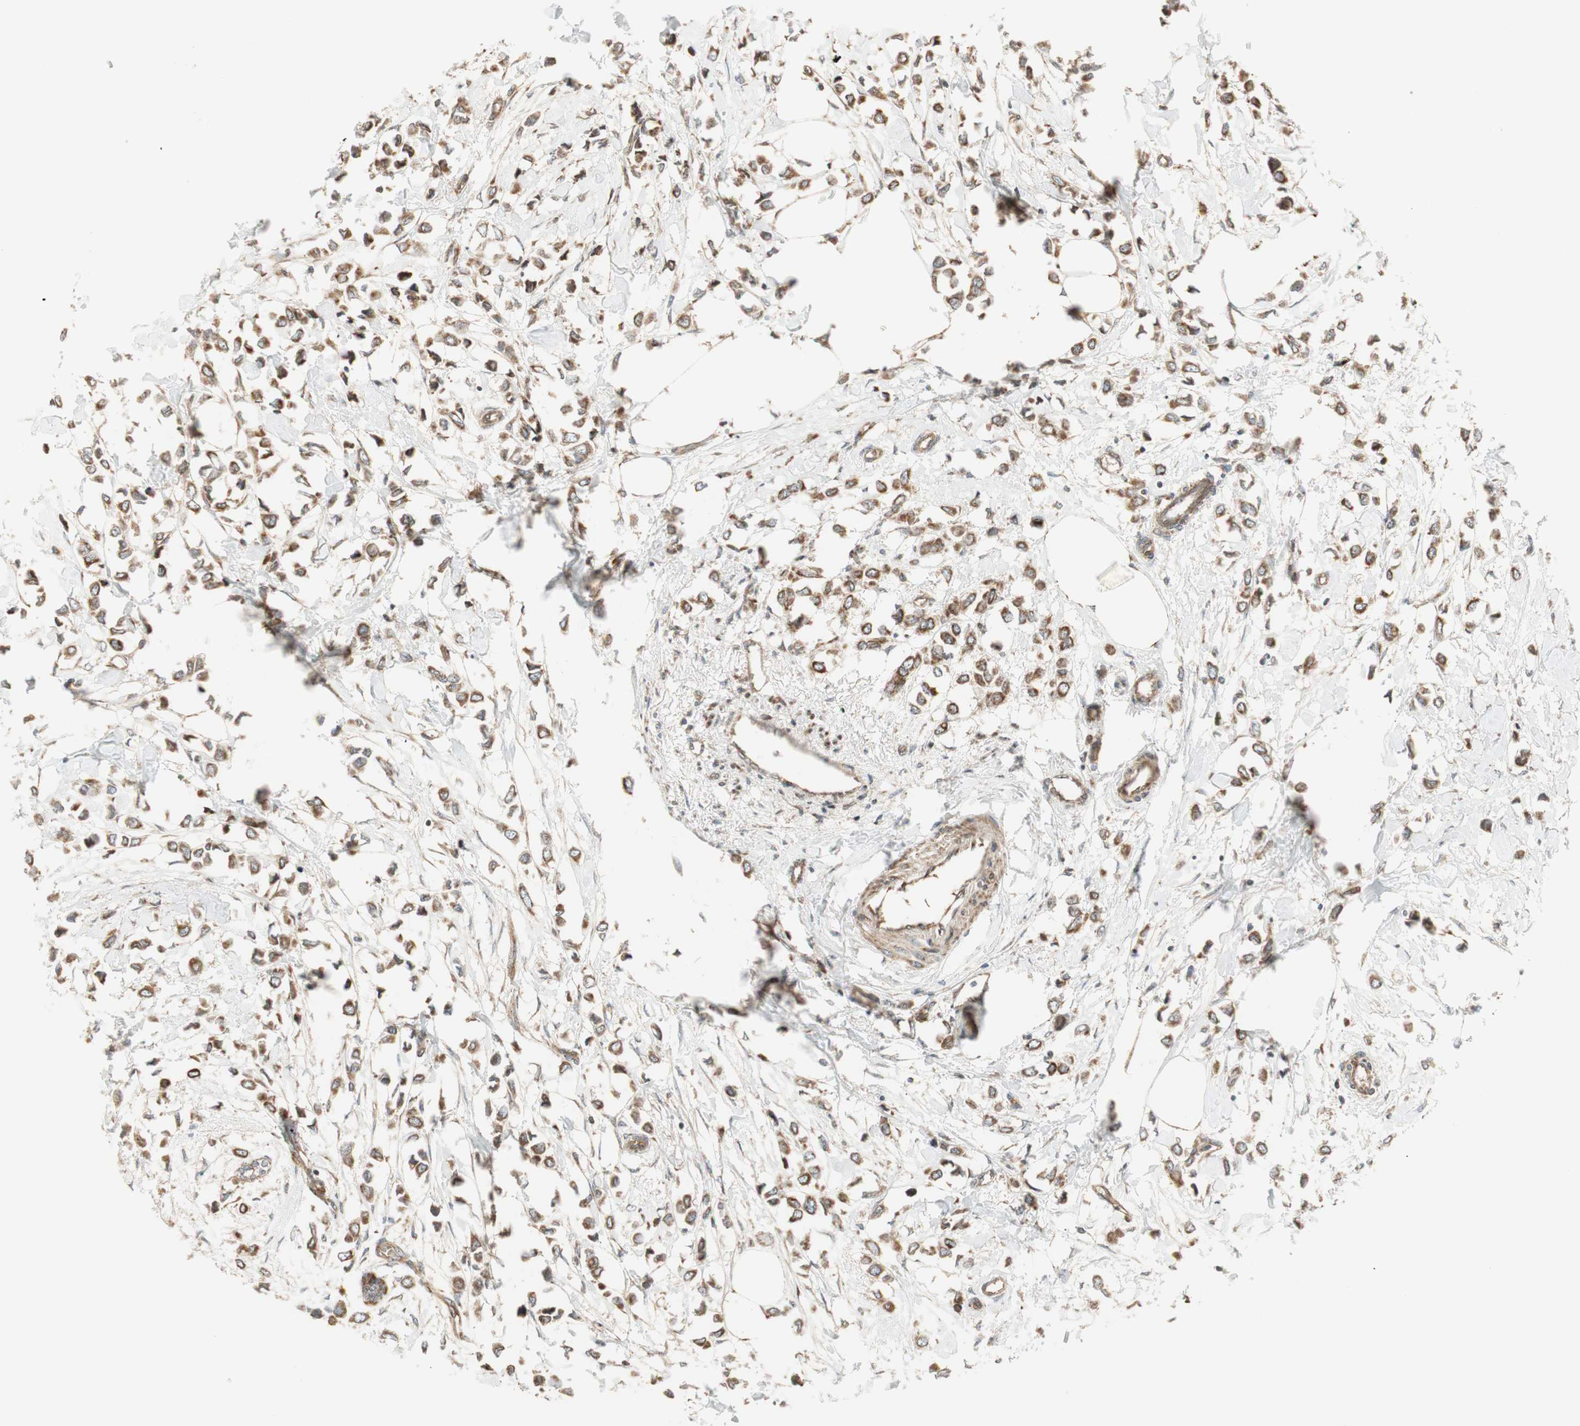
{"staining": {"intensity": "strong", "quantity": ">75%", "location": "cytoplasmic/membranous"}, "tissue": "breast cancer", "cell_type": "Tumor cells", "image_type": "cancer", "snomed": [{"axis": "morphology", "description": "Lobular carcinoma"}, {"axis": "topography", "description": "Breast"}], "caption": "This photomicrograph shows breast cancer (lobular carcinoma) stained with IHC to label a protein in brown. The cytoplasmic/membranous of tumor cells show strong positivity for the protein. Nuclei are counter-stained blue.", "gene": "CTTNBP2NL", "patient": {"sex": "female", "age": 51}}